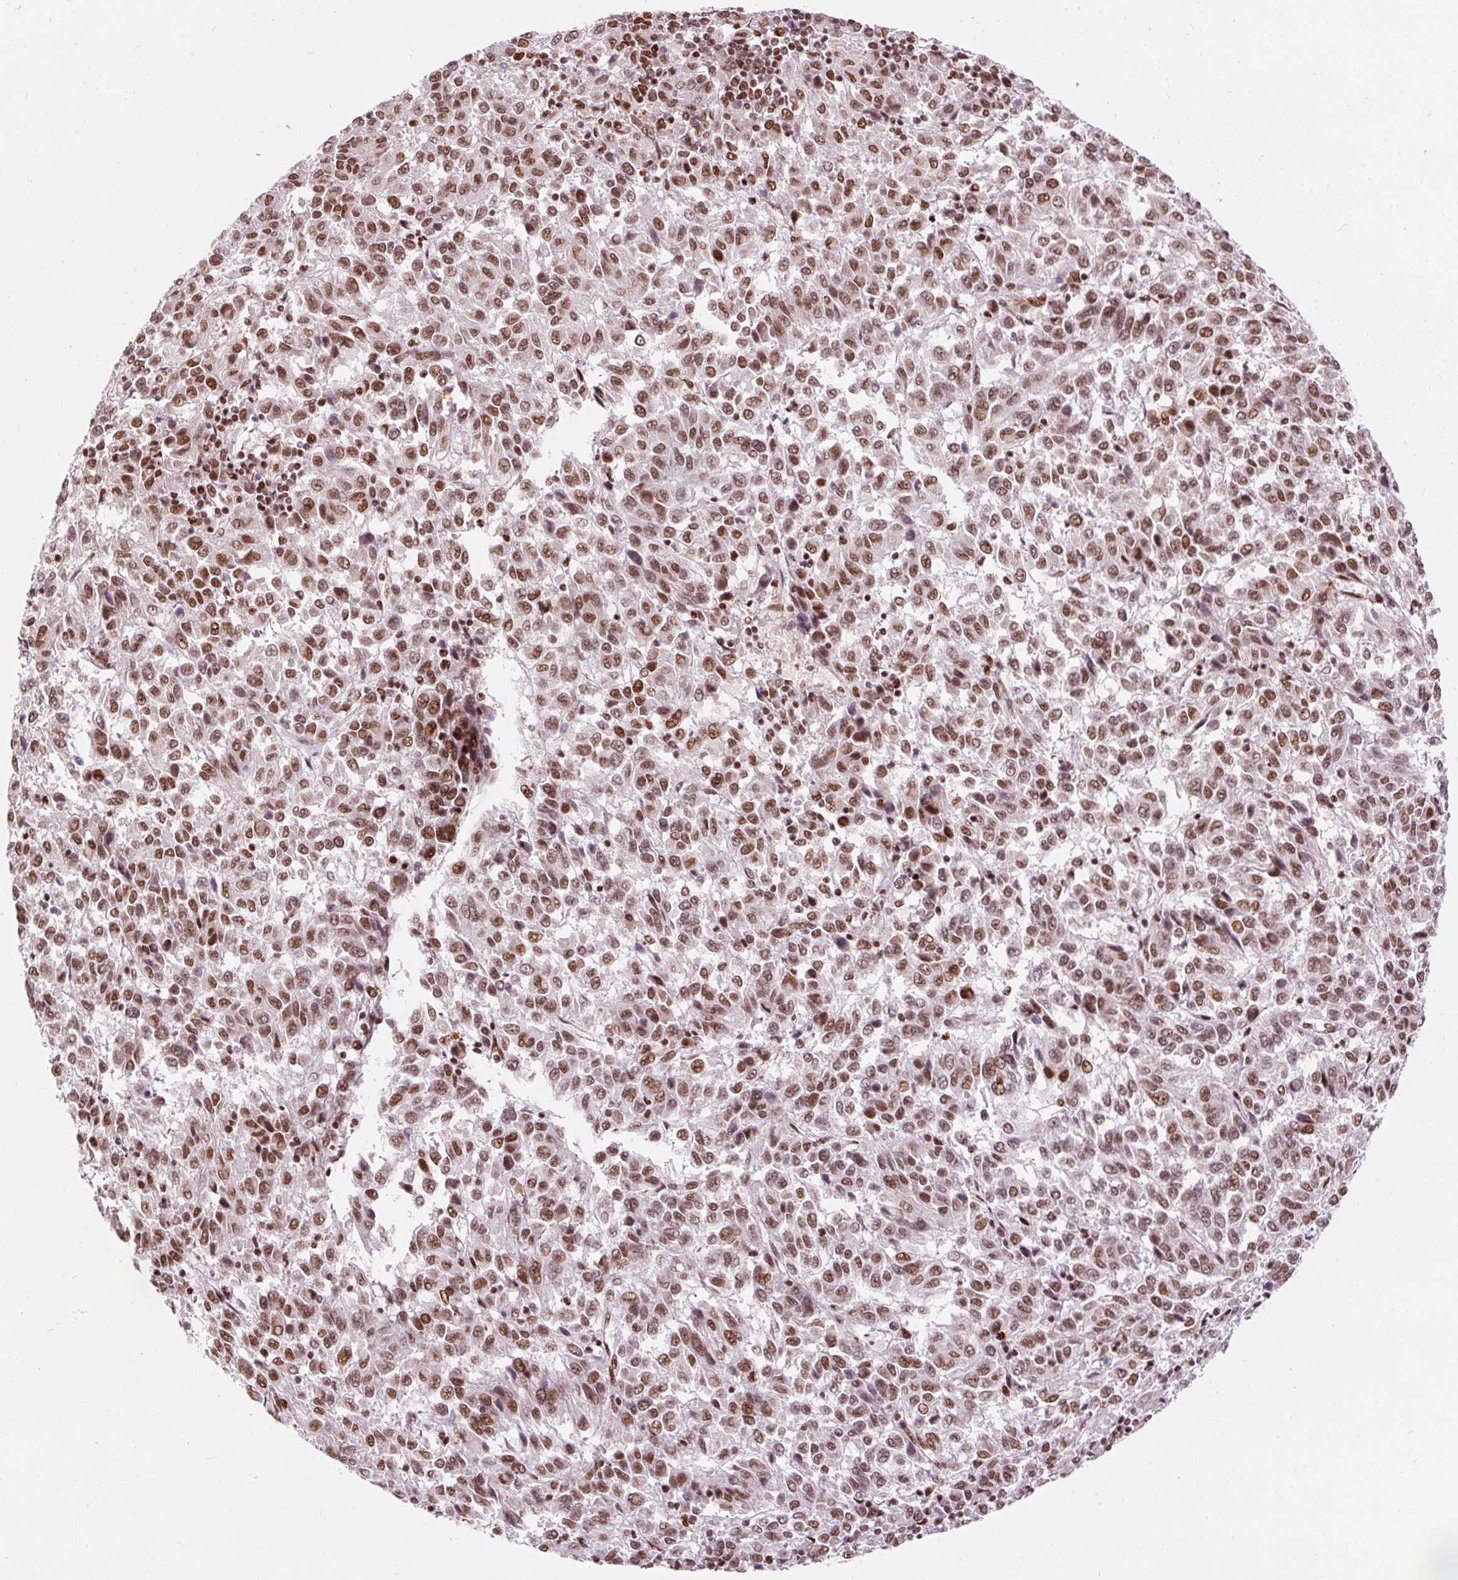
{"staining": {"intensity": "moderate", "quantity": ">75%", "location": "nuclear"}, "tissue": "melanoma", "cell_type": "Tumor cells", "image_type": "cancer", "snomed": [{"axis": "morphology", "description": "Malignant melanoma, Metastatic site"}, {"axis": "topography", "description": "Lung"}], "caption": "High-power microscopy captured an immunohistochemistry (IHC) image of malignant melanoma (metastatic site), revealing moderate nuclear staining in approximately >75% of tumor cells.", "gene": "HNRNPC", "patient": {"sex": "male", "age": 64}}